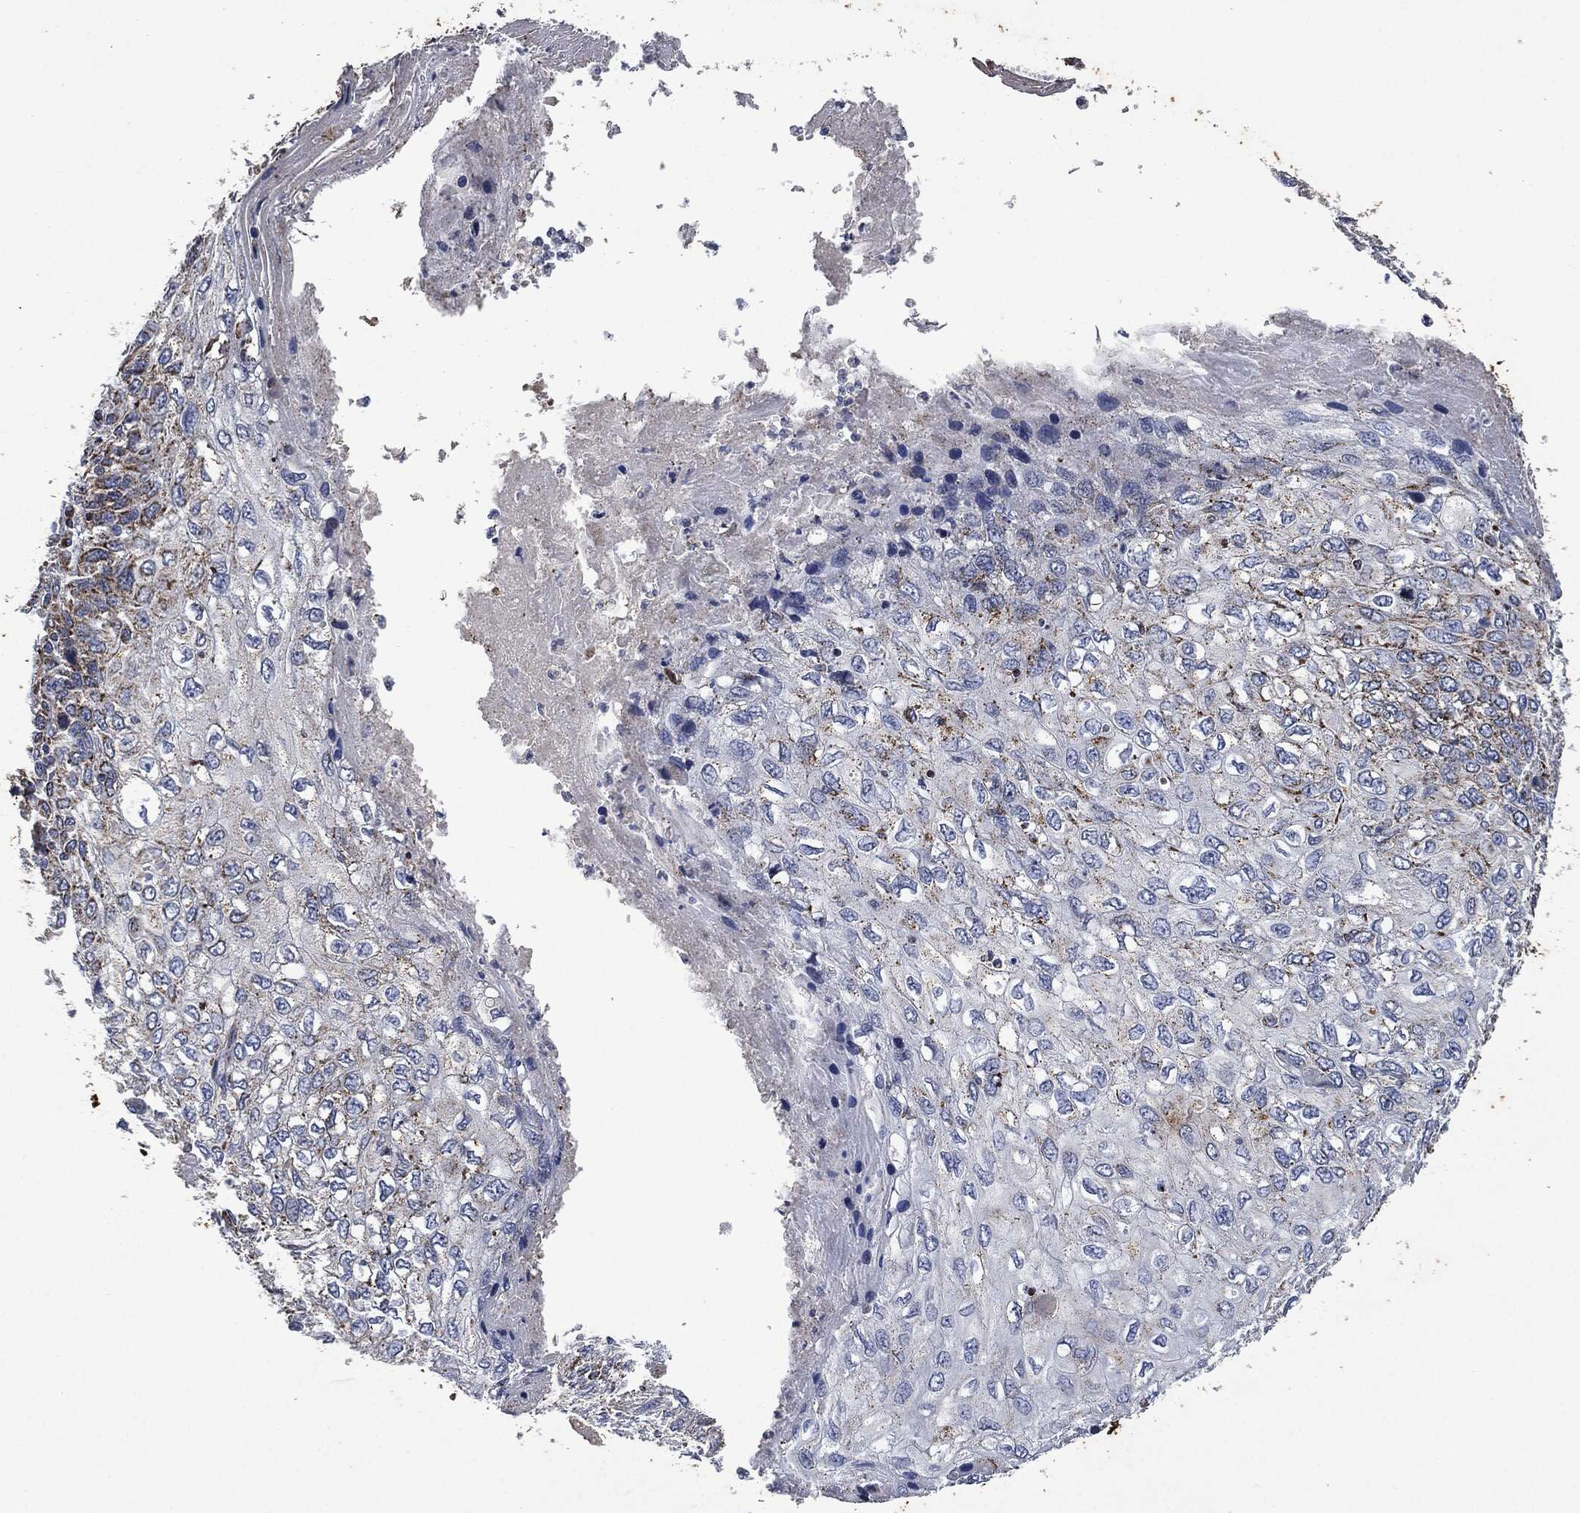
{"staining": {"intensity": "moderate", "quantity": "25%-75%", "location": "cytoplasmic/membranous"}, "tissue": "skin cancer", "cell_type": "Tumor cells", "image_type": "cancer", "snomed": [{"axis": "morphology", "description": "Squamous cell carcinoma, NOS"}, {"axis": "topography", "description": "Skin"}], "caption": "This photomicrograph reveals IHC staining of human skin squamous cell carcinoma, with medium moderate cytoplasmic/membranous staining in about 25%-75% of tumor cells.", "gene": "RYK", "patient": {"sex": "male", "age": 92}}